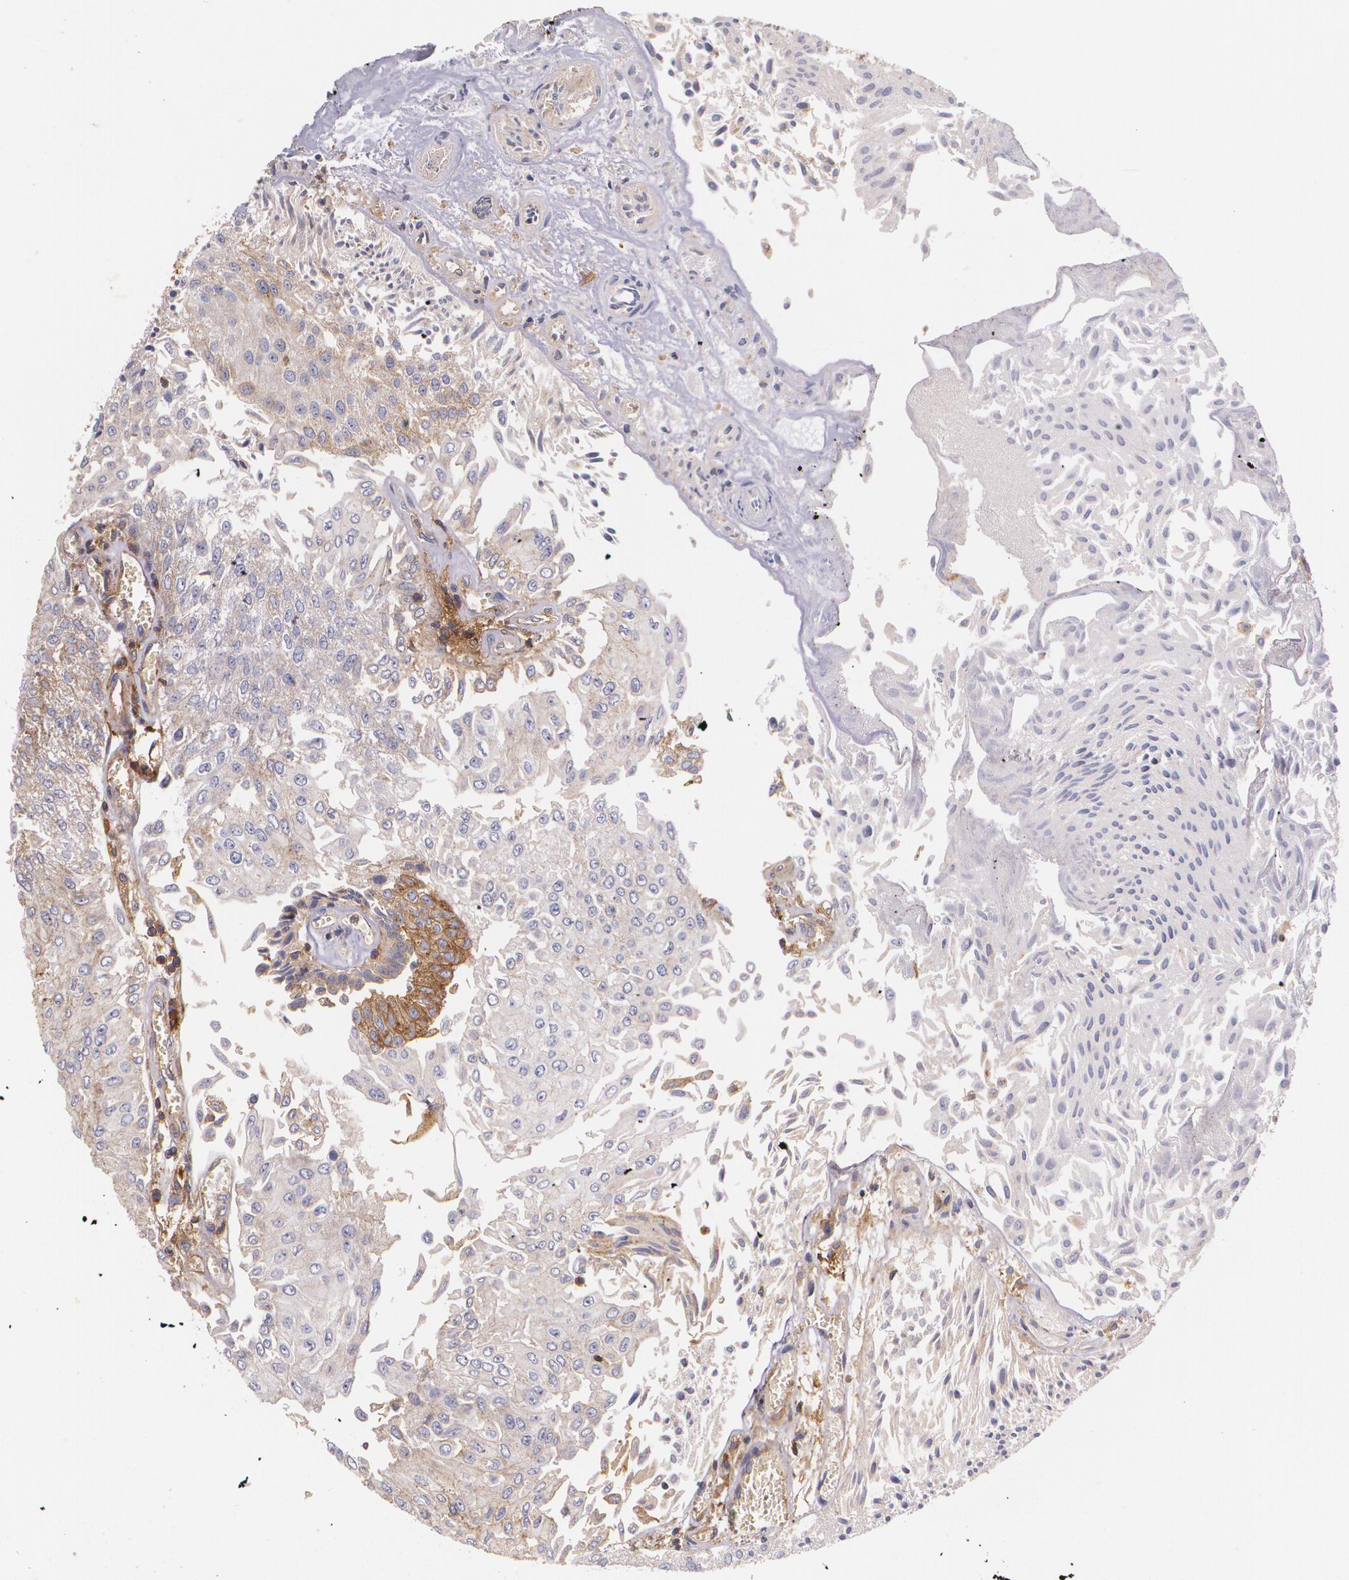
{"staining": {"intensity": "weak", "quantity": ">75%", "location": "cytoplasmic/membranous"}, "tissue": "urothelial cancer", "cell_type": "Tumor cells", "image_type": "cancer", "snomed": [{"axis": "morphology", "description": "Urothelial carcinoma, Low grade"}, {"axis": "topography", "description": "Urinary bladder"}], "caption": "This is an image of immunohistochemistry staining of urothelial cancer, which shows weak positivity in the cytoplasmic/membranous of tumor cells.", "gene": "B2M", "patient": {"sex": "male", "age": 86}}